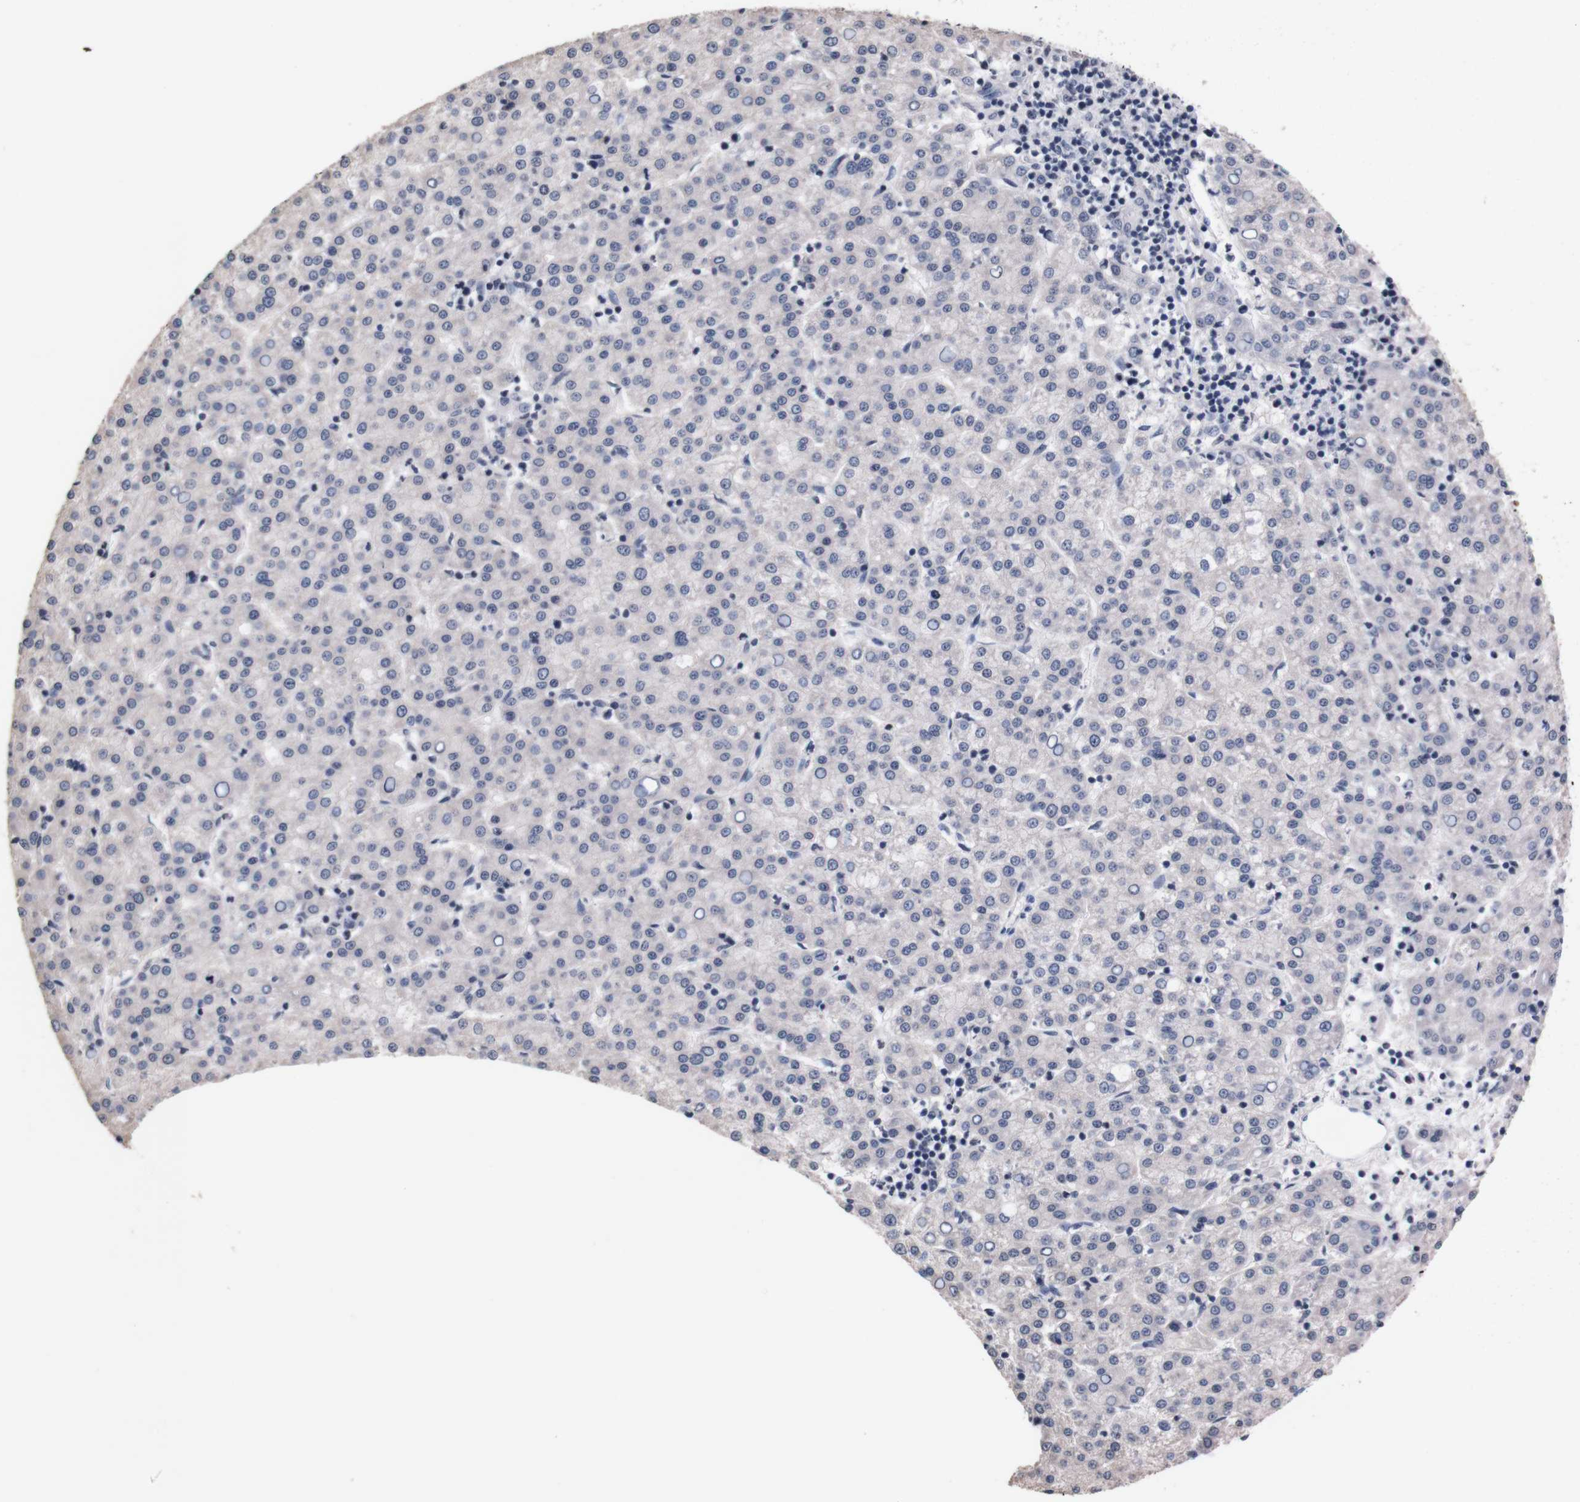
{"staining": {"intensity": "negative", "quantity": "none", "location": "none"}, "tissue": "liver cancer", "cell_type": "Tumor cells", "image_type": "cancer", "snomed": [{"axis": "morphology", "description": "Carcinoma, Hepatocellular, NOS"}, {"axis": "topography", "description": "Liver"}], "caption": "The immunohistochemistry photomicrograph has no significant expression in tumor cells of hepatocellular carcinoma (liver) tissue.", "gene": "TNFRSF21", "patient": {"sex": "female", "age": 58}}